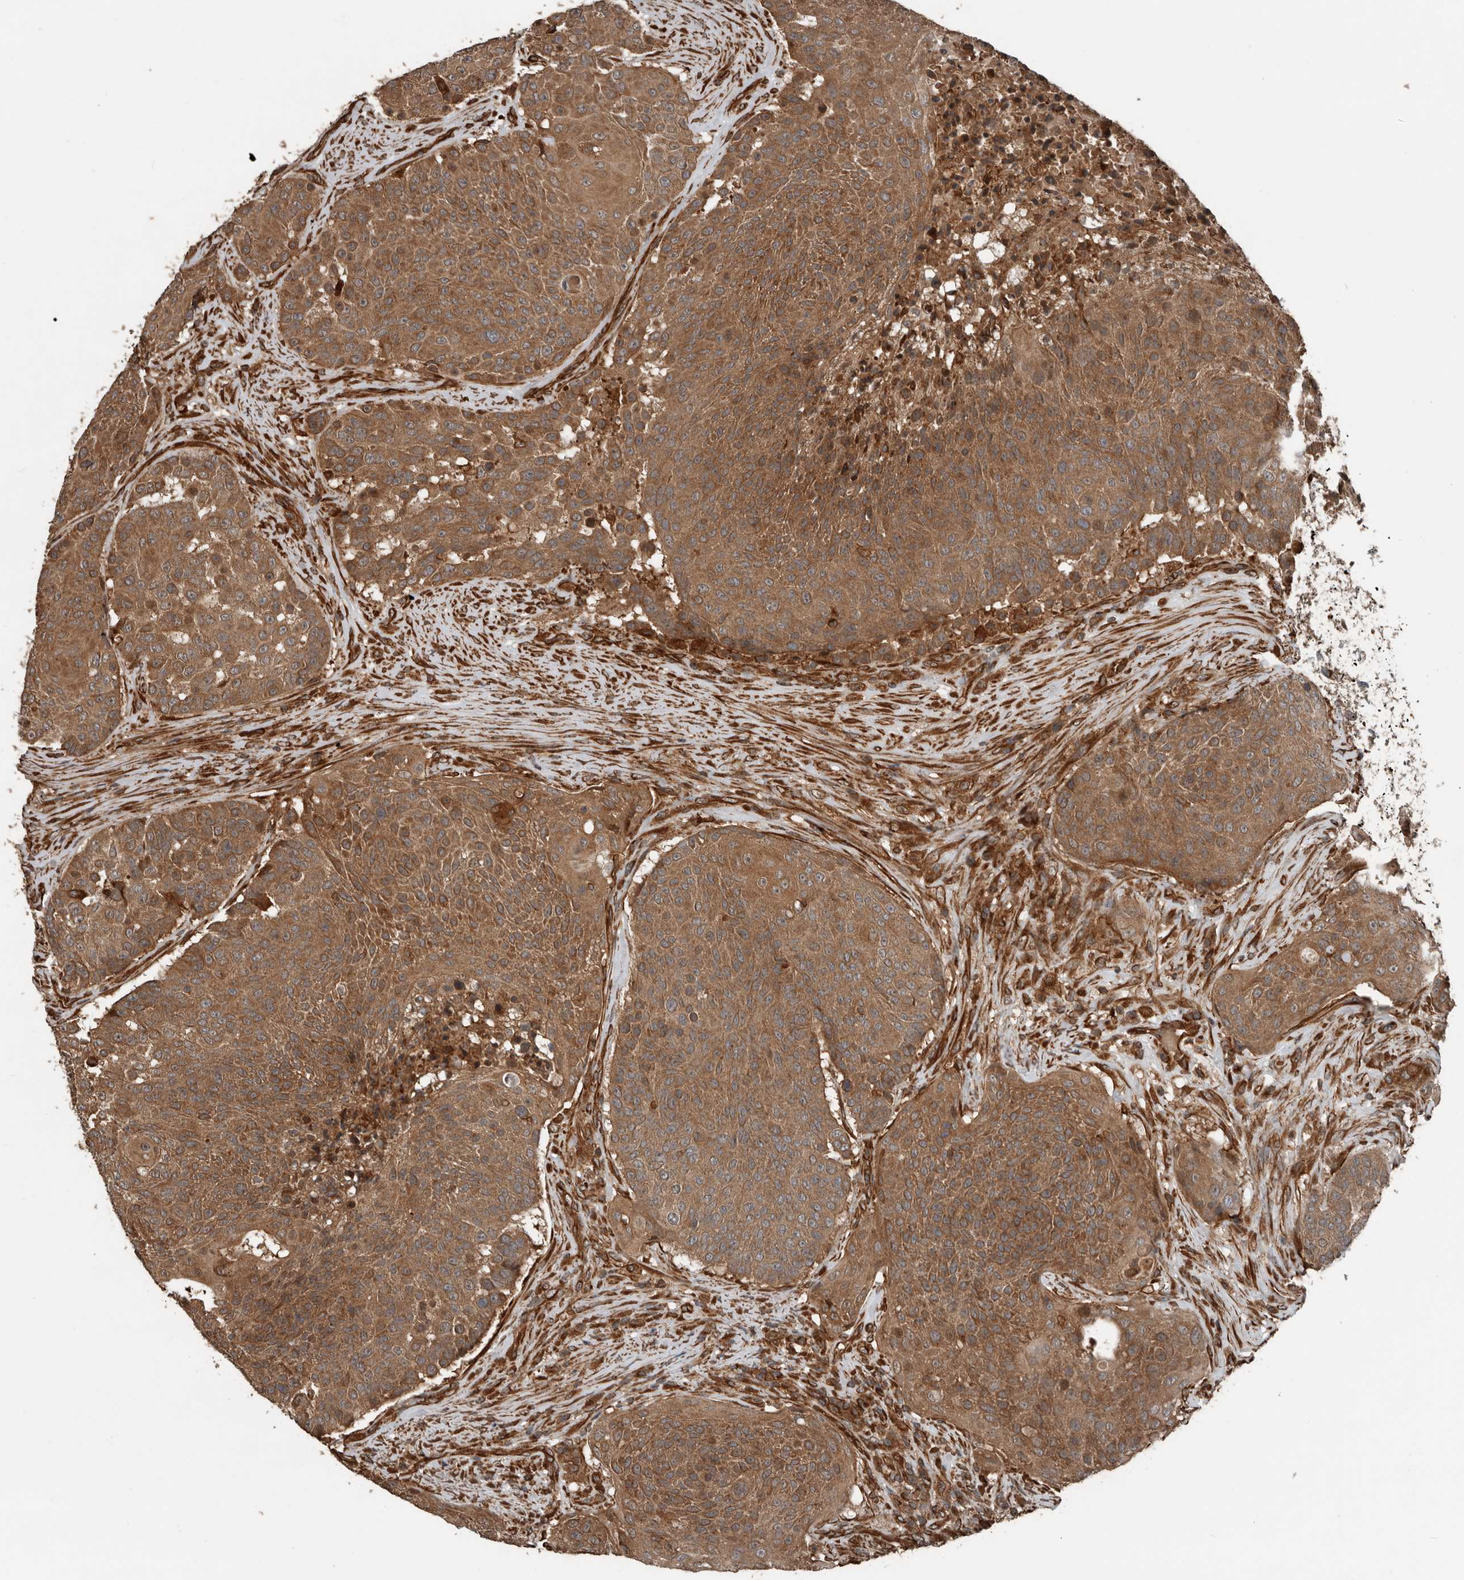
{"staining": {"intensity": "moderate", "quantity": ">75%", "location": "cytoplasmic/membranous"}, "tissue": "urothelial cancer", "cell_type": "Tumor cells", "image_type": "cancer", "snomed": [{"axis": "morphology", "description": "Urothelial carcinoma, High grade"}, {"axis": "topography", "description": "Urinary bladder"}], "caption": "An immunohistochemistry (IHC) histopathology image of tumor tissue is shown. Protein staining in brown labels moderate cytoplasmic/membranous positivity in urothelial carcinoma (high-grade) within tumor cells.", "gene": "YOD1", "patient": {"sex": "female", "age": 63}}